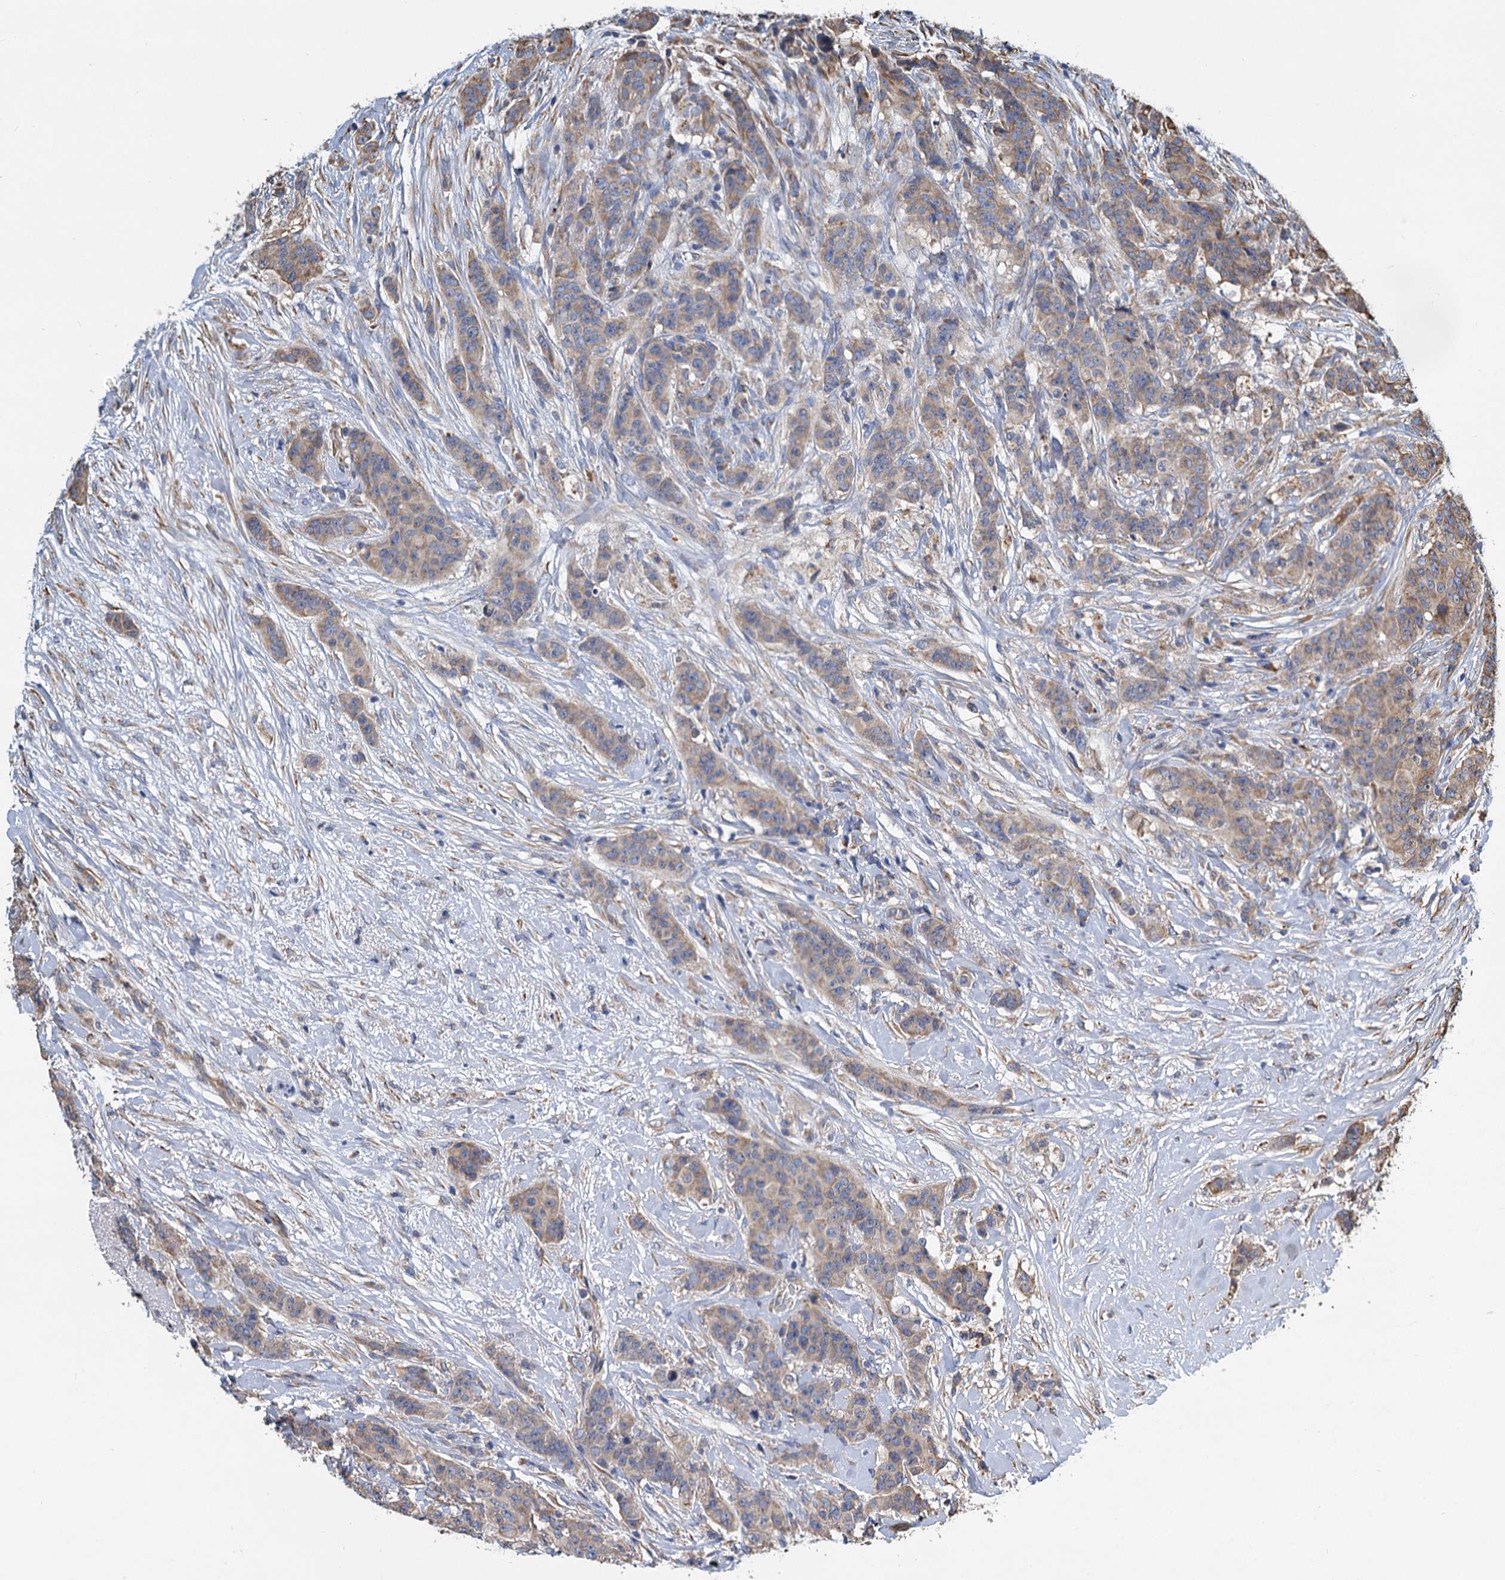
{"staining": {"intensity": "moderate", "quantity": ">75%", "location": "cytoplasmic/membranous"}, "tissue": "breast cancer", "cell_type": "Tumor cells", "image_type": "cancer", "snomed": [{"axis": "morphology", "description": "Duct carcinoma"}, {"axis": "topography", "description": "Breast"}], "caption": "A photomicrograph of breast intraductal carcinoma stained for a protein demonstrates moderate cytoplasmic/membranous brown staining in tumor cells. The staining is performed using DAB brown chromogen to label protein expression. The nuclei are counter-stained blue using hematoxylin.", "gene": "LINS1", "patient": {"sex": "female", "age": 40}}